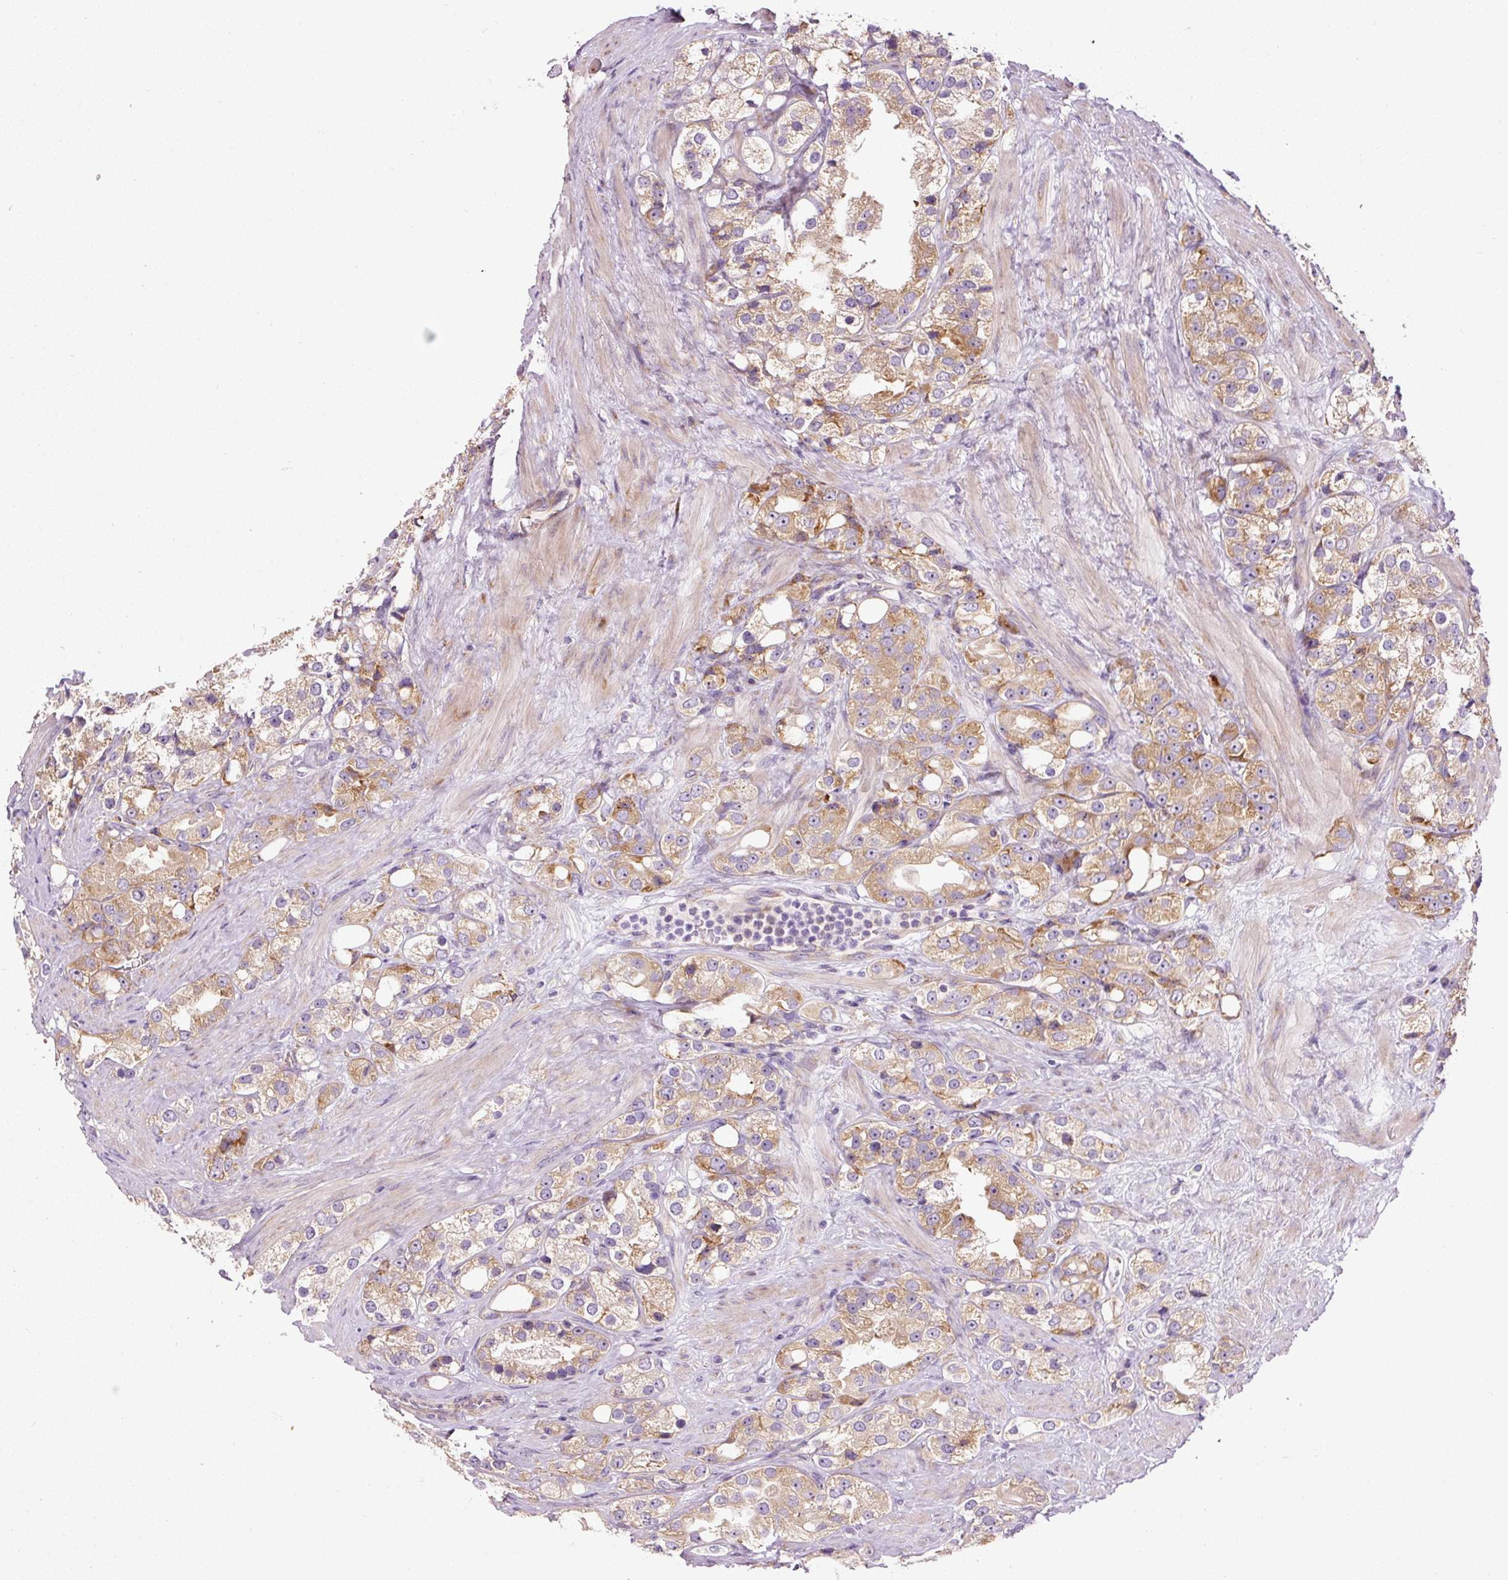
{"staining": {"intensity": "moderate", "quantity": ">75%", "location": "cytoplasmic/membranous"}, "tissue": "prostate cancer", "cell_type": "Tumor cells", "image_type": "cancer", "snomed": [{"axis": "morphology", "description": "Adenocarcinoma, NOS"}, {"axis": "topography", "description": "Prostate"}], "caption": "Immunohistochemical staining of human prostate cancer demonstrates medium levels of moderate cytoplasmic/membranous staining in approximately >75% of tumor cells.", "gene": "RPL10A", "patient": {"sex": "male", "age": 79}}